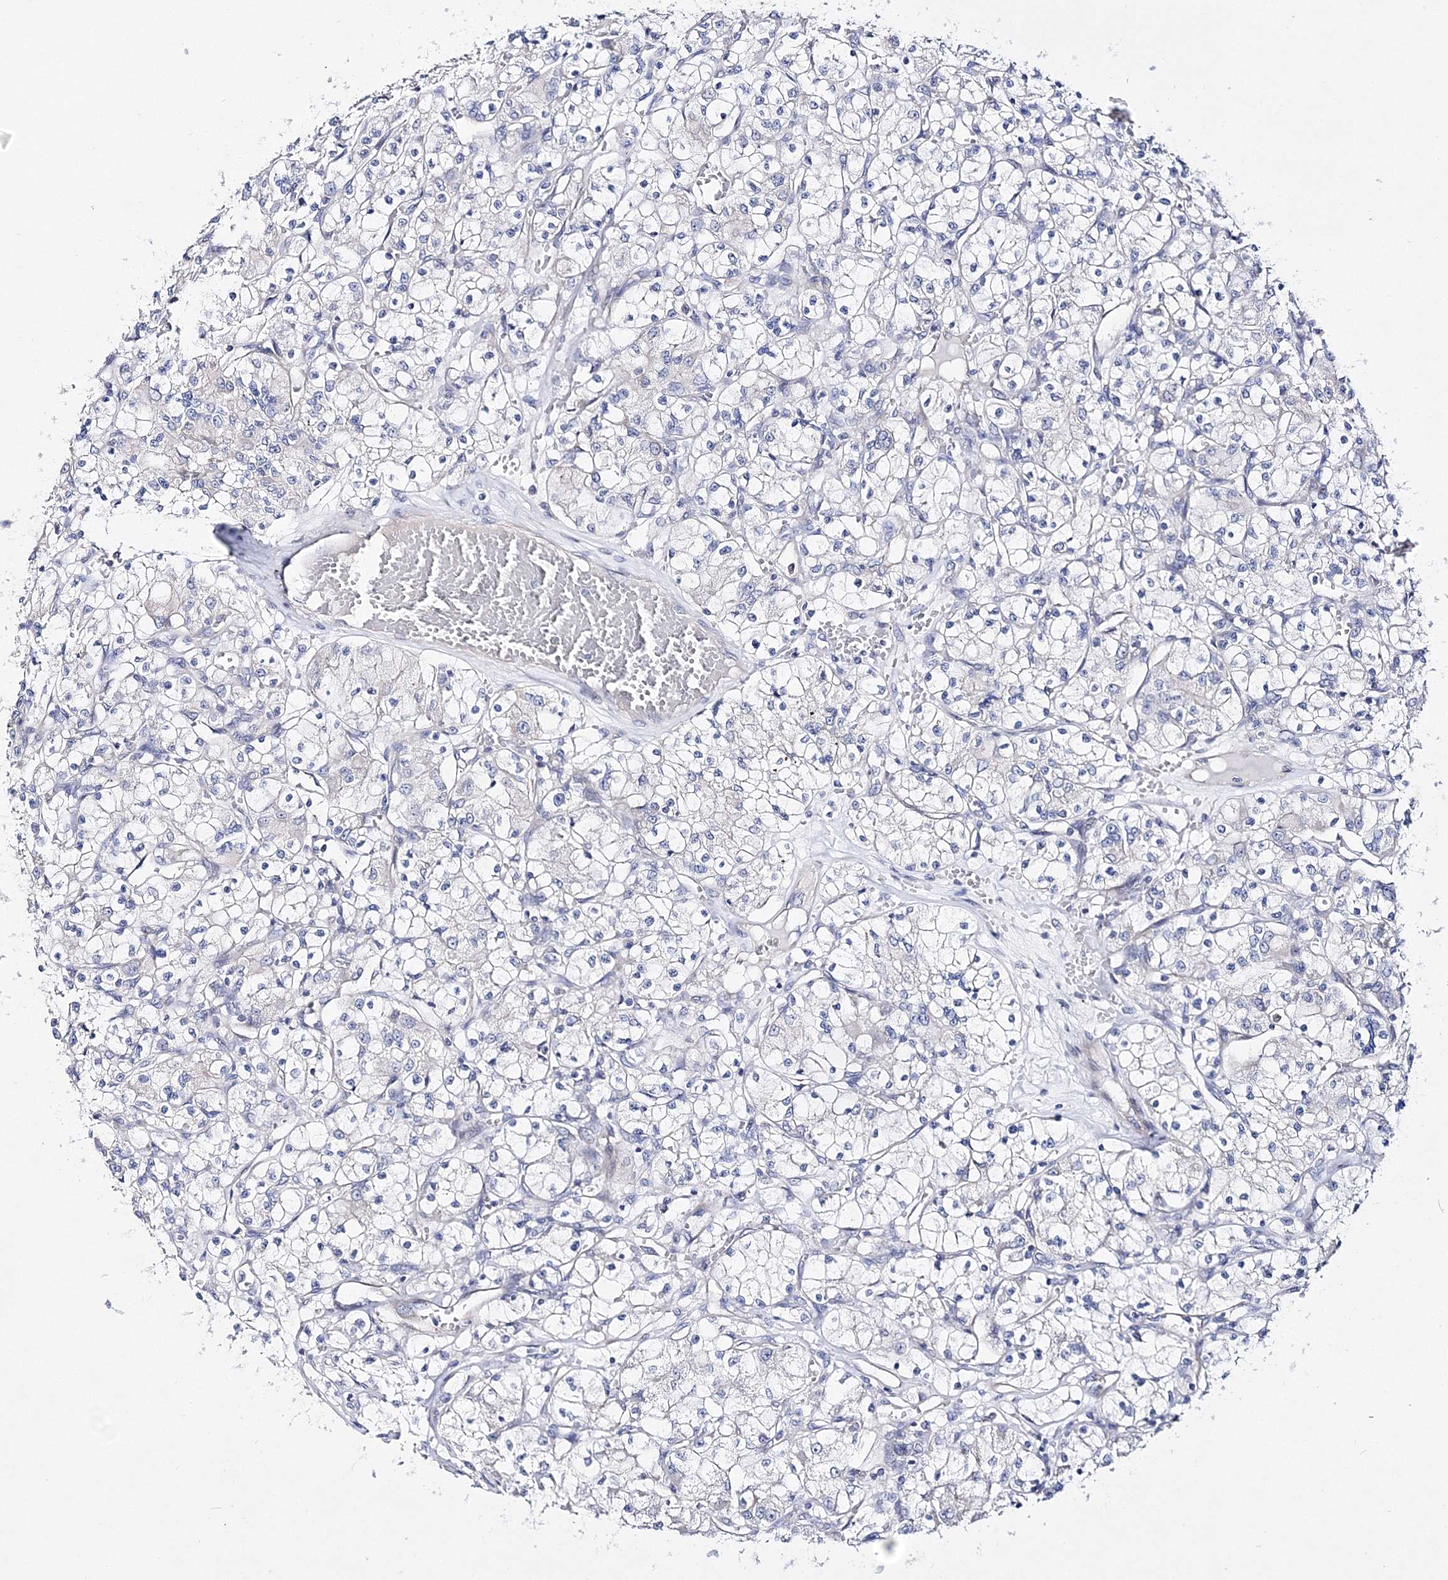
{"staining": {"intensity": "negative", "quantity": "none", "location": "none"}, "tissue": "renal cancer", "cell_type": "Tumor cells", "image_type": "cancer", "snomed": [{"axis": "morphology", "description": "Adenocarcinoma, NOS"}, {"axis": "topography", "description": "Kidney"}], "caption": "This histopathology image is of adenocarcinoma (renal) stained with immunohistochemistry to label a protein in brown with the nuclei are counter-stained blue. There is no expression in tumor cells.", "gene": "ARHGAP32", "patient": {"sex": "female", "age": 59}}